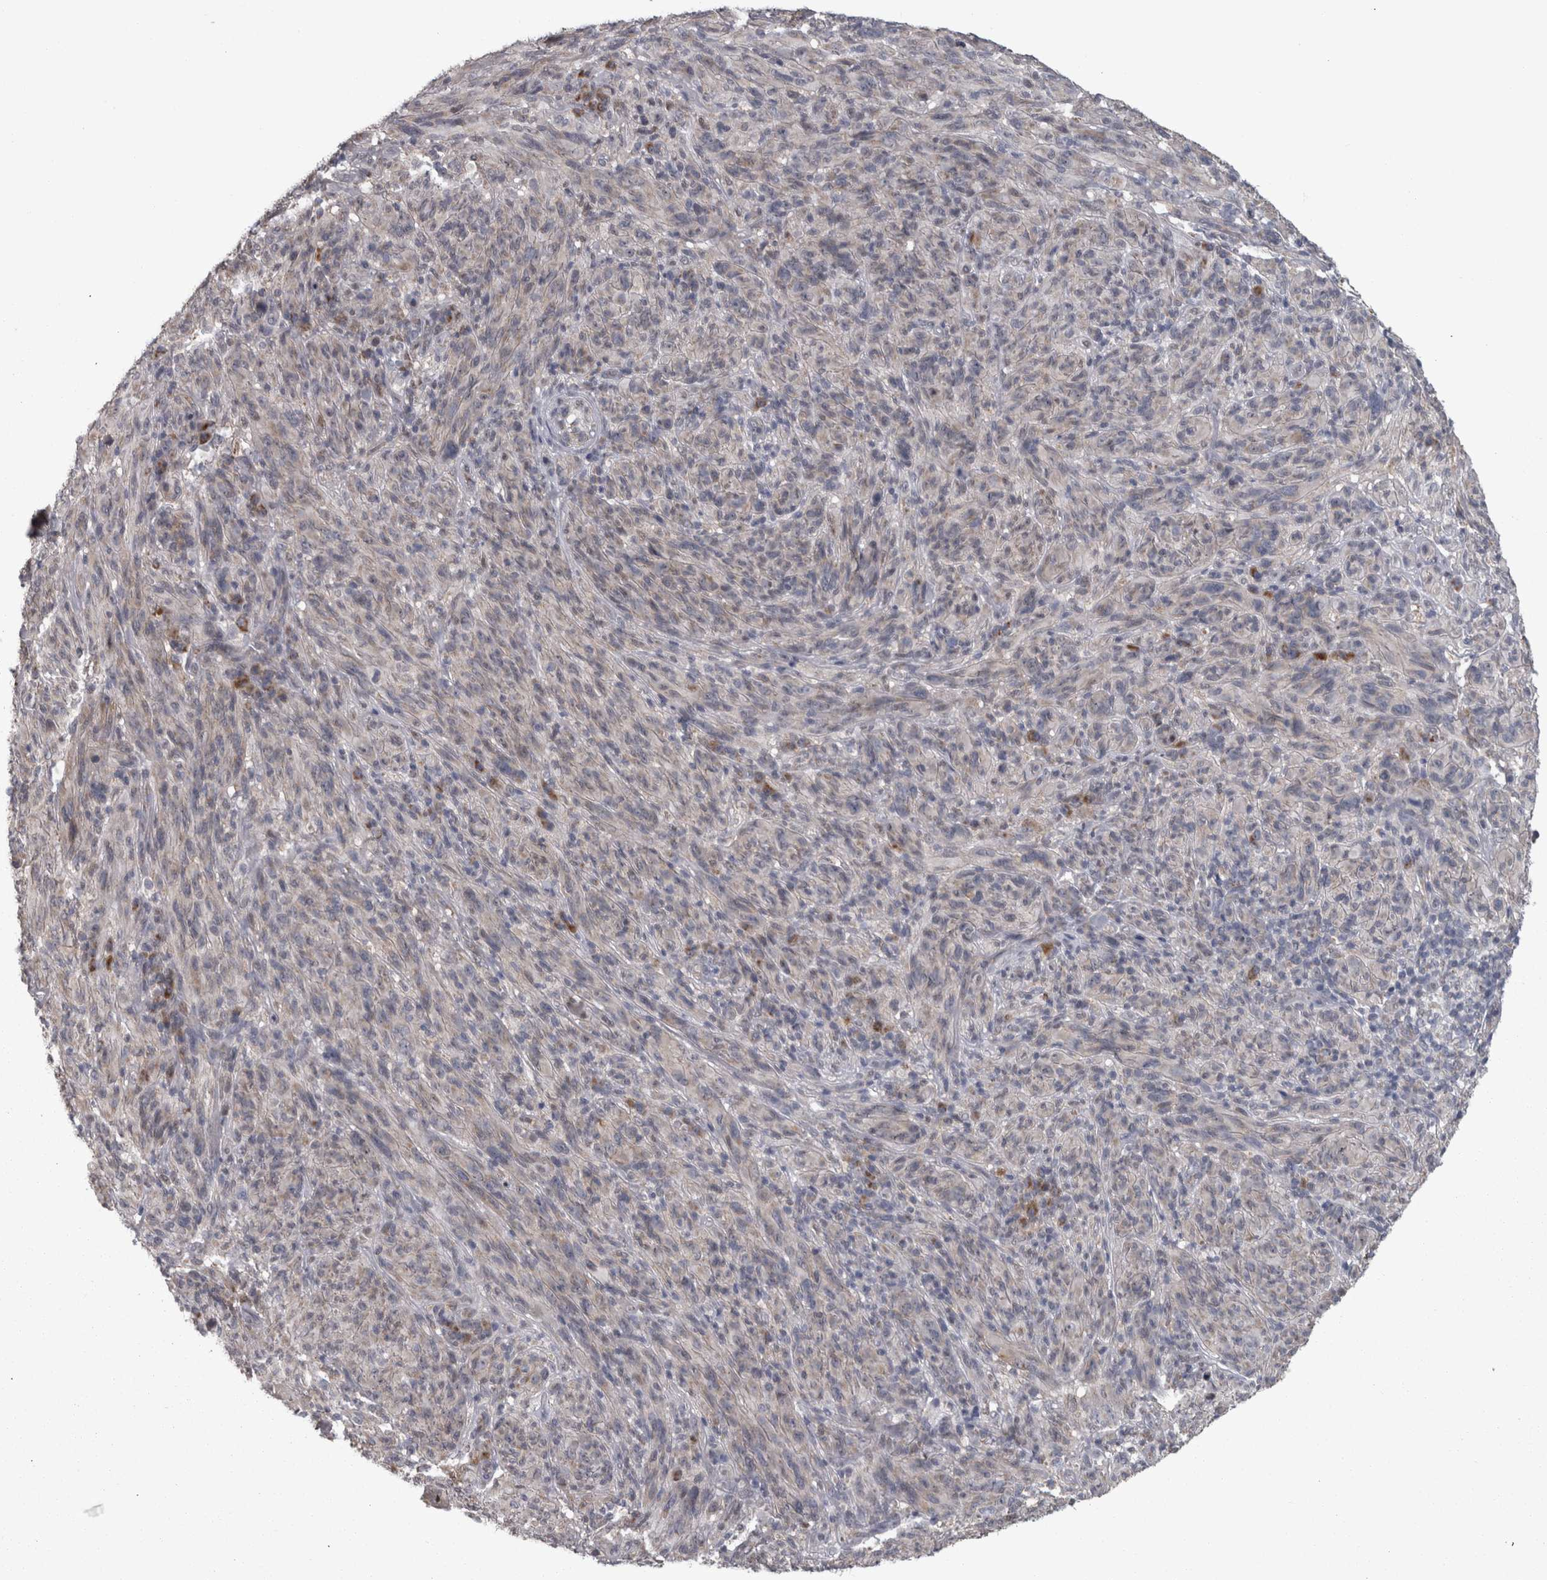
{"staining": {"intensity": "negative", "quantity": "none", "location": "none"}, "tissue": "melanoma", "cell_type": "Tumor cells", "image_type": "cancer", "snomed": [{"axis": "morphology", "description": "Malignant melanoma, NOS"}, {"axis": "topography", "description": "Skin of head"}], "caption": "The immunohistochemistry image has no significant expression in tumor cells of melanoma tissue.", "gene": "DBT", "patient": {"sex": "male", "age": 96}}